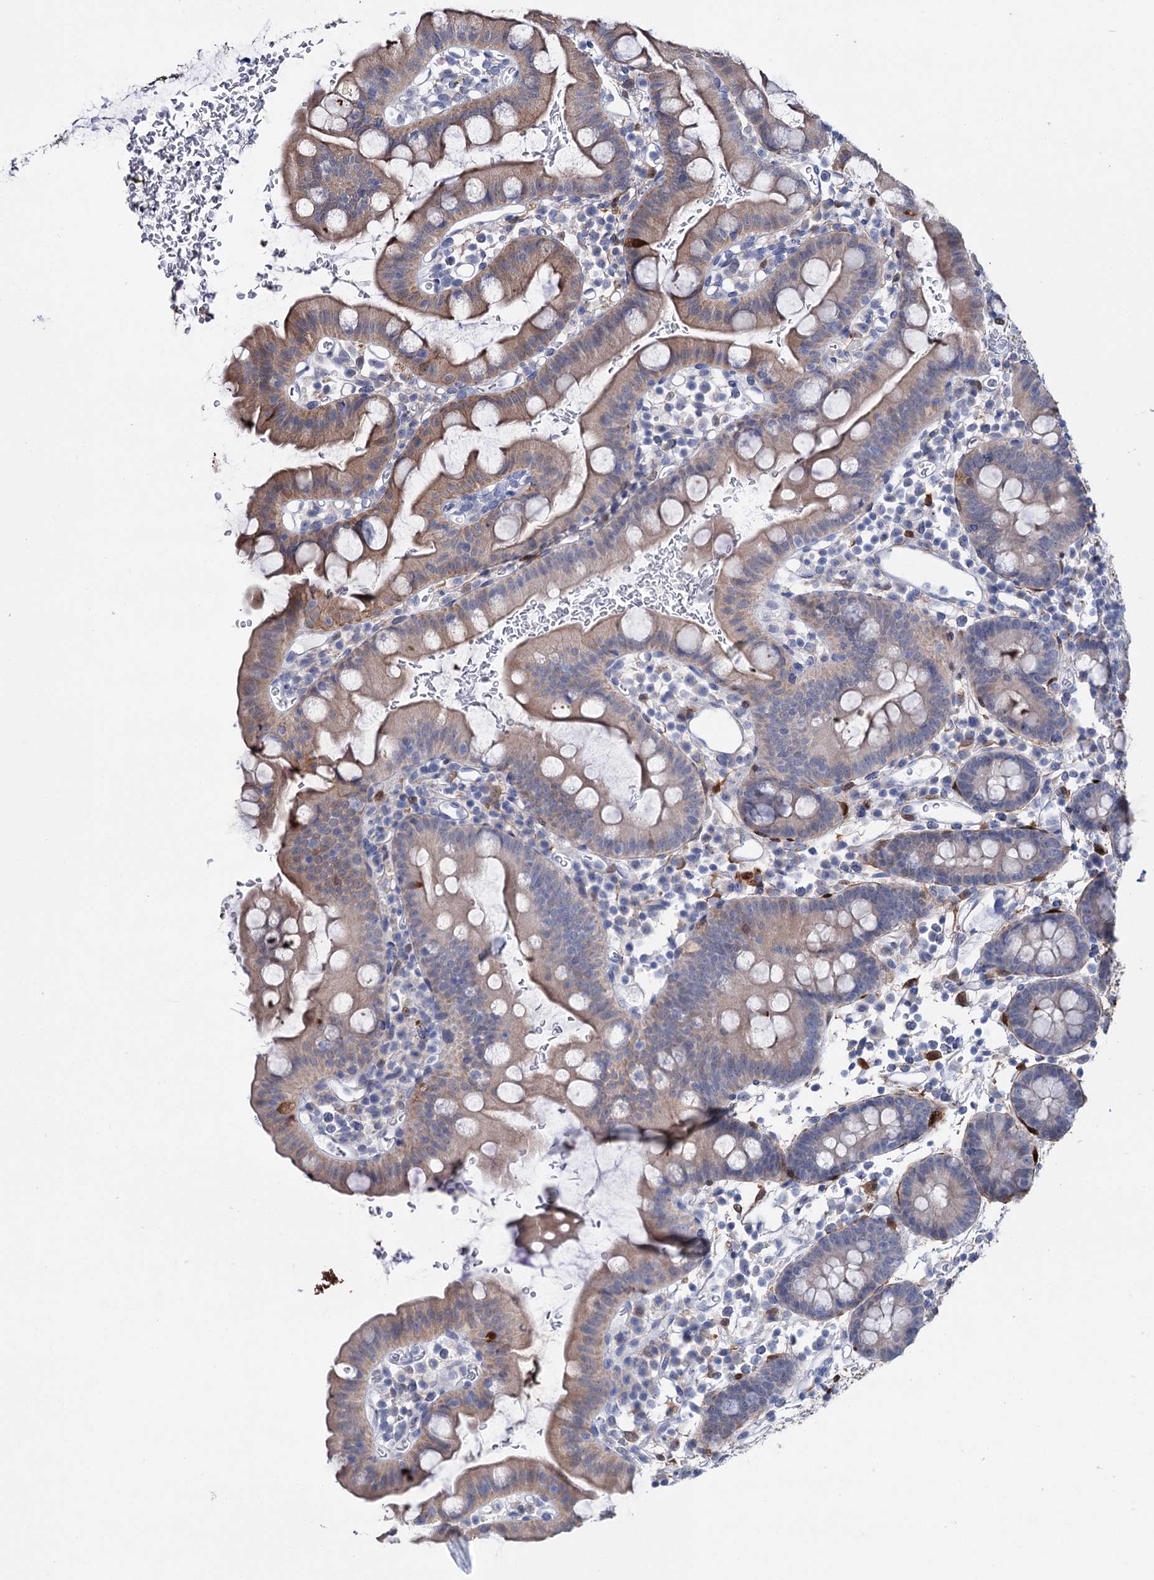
{"staining": {"intensity": "weak", "quantity": "<25%", "location": "cytoplasmic/membranous"}, "tissue": "small intestine", "cell_type": "Glandular cells", "image_type": "normal", "snomed": [{"axis": "morphology", "description": "Normal tissue, NOS"}, {"axis": "topography", "description": "Stomach, upper"}, {"axis": "topography", "description": "Stomach, lower"}, {"axis": "topography", "description": "Small intestine"}], "caption": "Immunohistochemistry (IHC) micrograph of normal small intestine: human small intestine stained with DAB (3,3'-diaminobenzidine) displays no significant protein staining in glandular cells.", "gene": "LYZL4", "patient": {"sex": "male", "age": 68}}